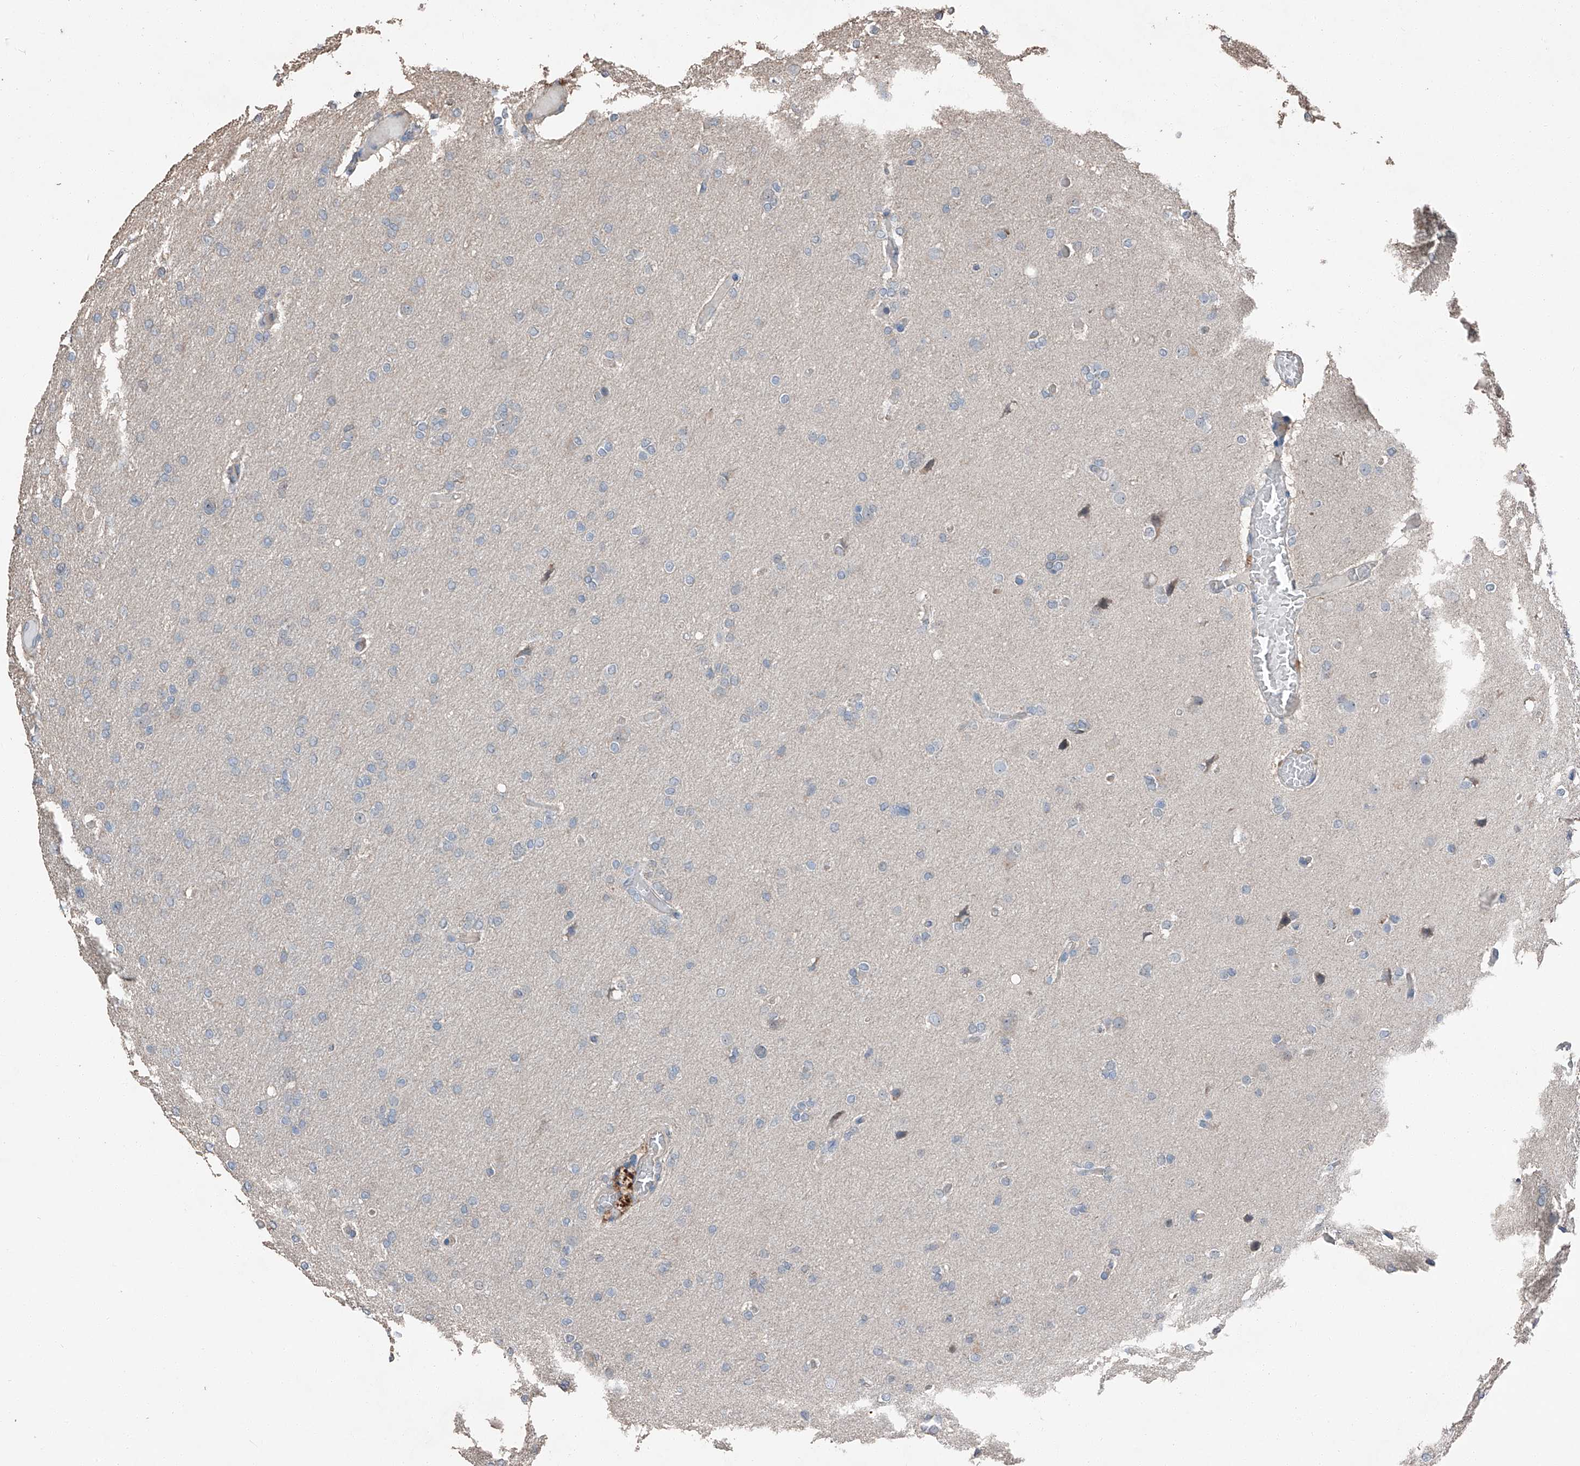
{"staining": {"intensity": "negative", "quantity": "none", "location": "none"}, "tissue": "glioma", "cell_type": "Tumor cells", "image_type": "cancer", "snomed": [{"axis": "morphology", "description": "Glioma, malignant, High grade"}, {"axis": "topography", "description": "Cerebral cortex"}], "caption": "An IHC photomicrograph of high-grade glioma (malignant) is shown. There is no staining in tumor cells of high-grade glioma (malignant).", "gene": "MAMLD1", "patient": {"sex": "female", "age": 36}}